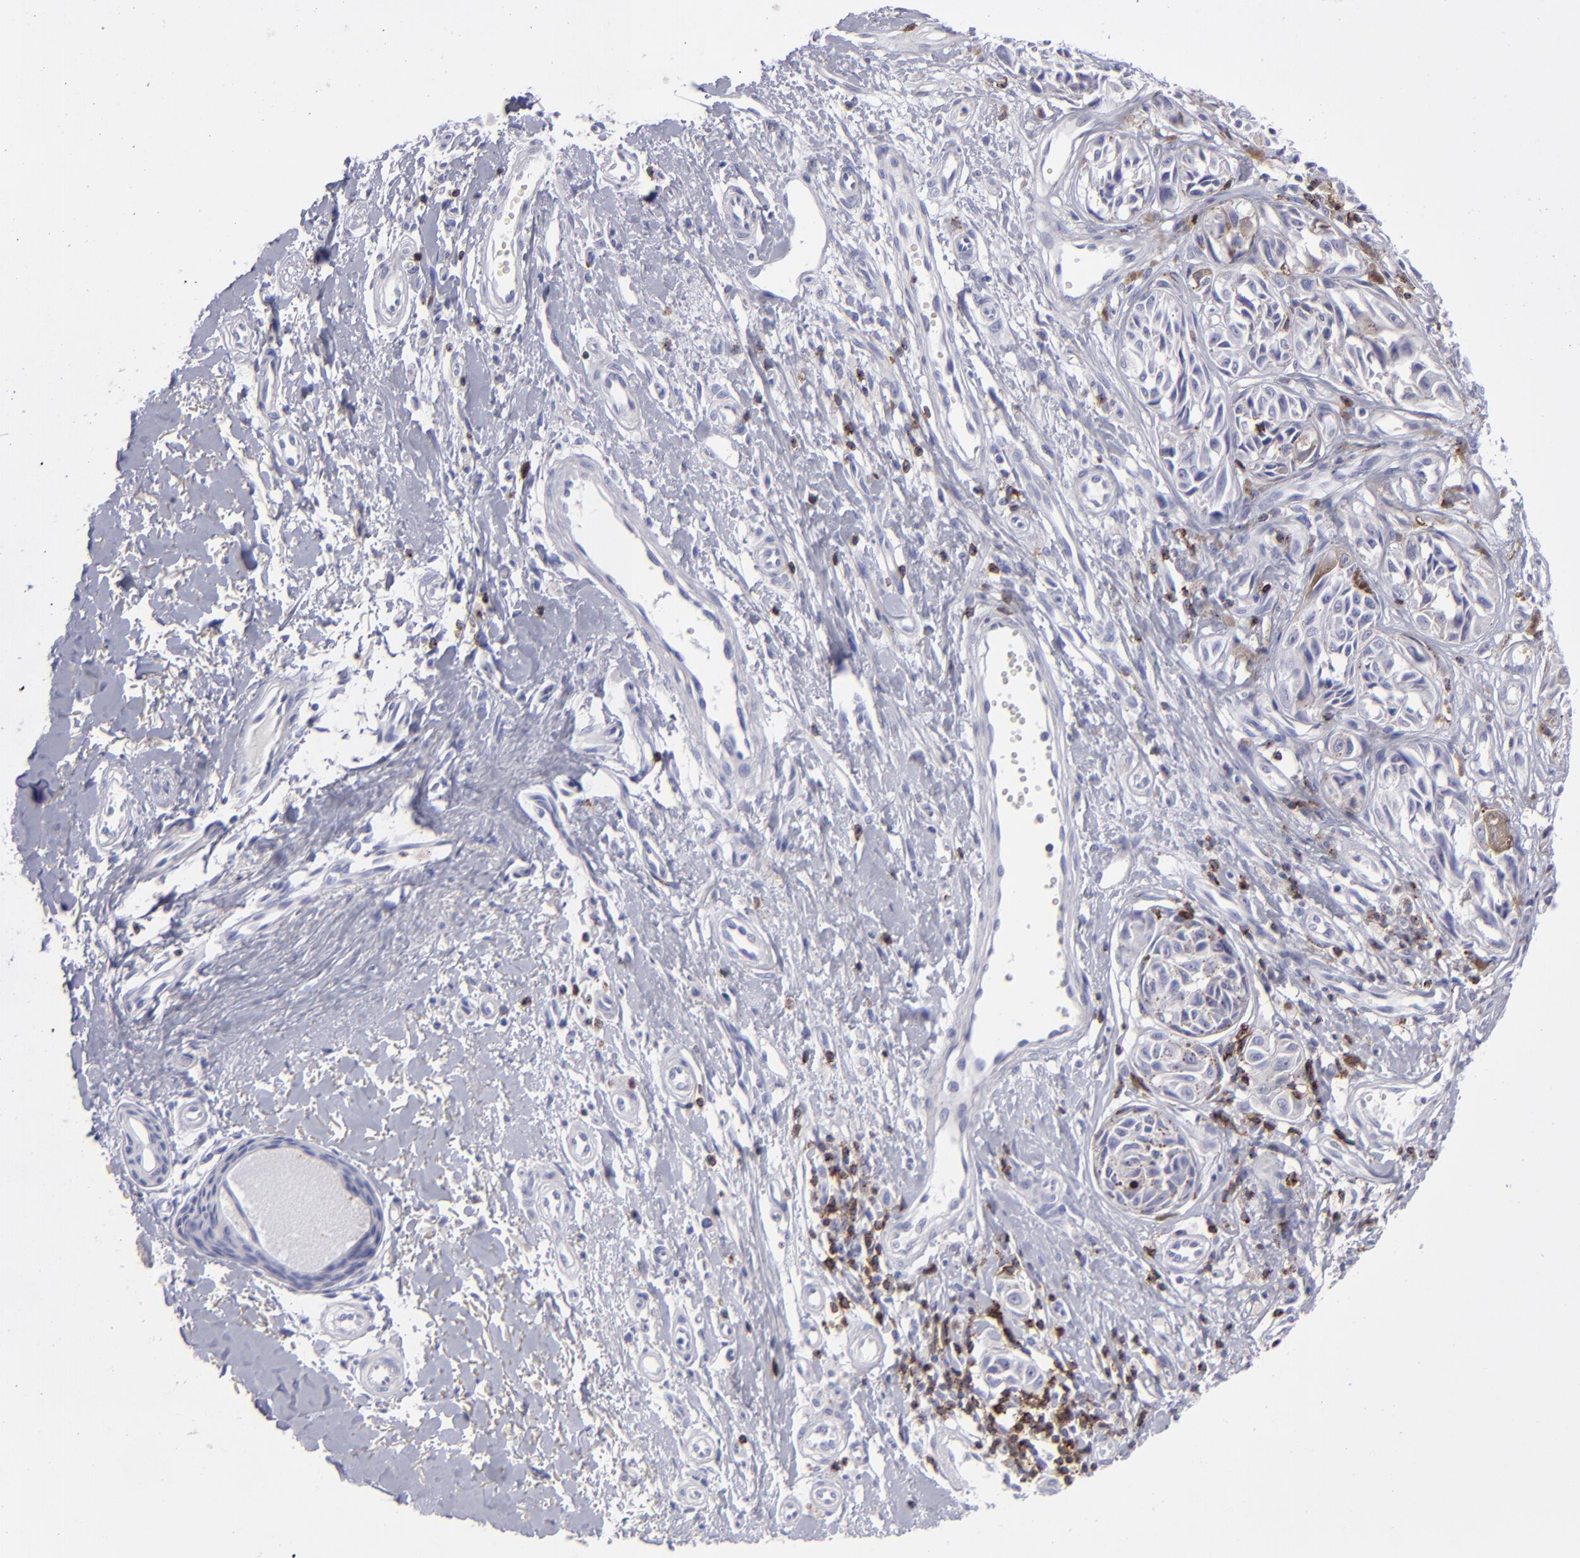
{"staining": {"intensity": "negative", "quantity": "none", "location": "none"}, "tissue": "melanoma", "cell_type": "Tumor cells", "image_type": "cancer", "snomed": [{"axis": "morphology", "description": "Malignant melanoma, NOS"}, {"axis": "topography", "description": "Skin"}], "caption": "An immunohistochemistry (IHC) image of melanoma is shown. There is no staining in tumor cells of melanoma.", "gene": "CD2", "patient": {"sex": "male", "age": 67}}